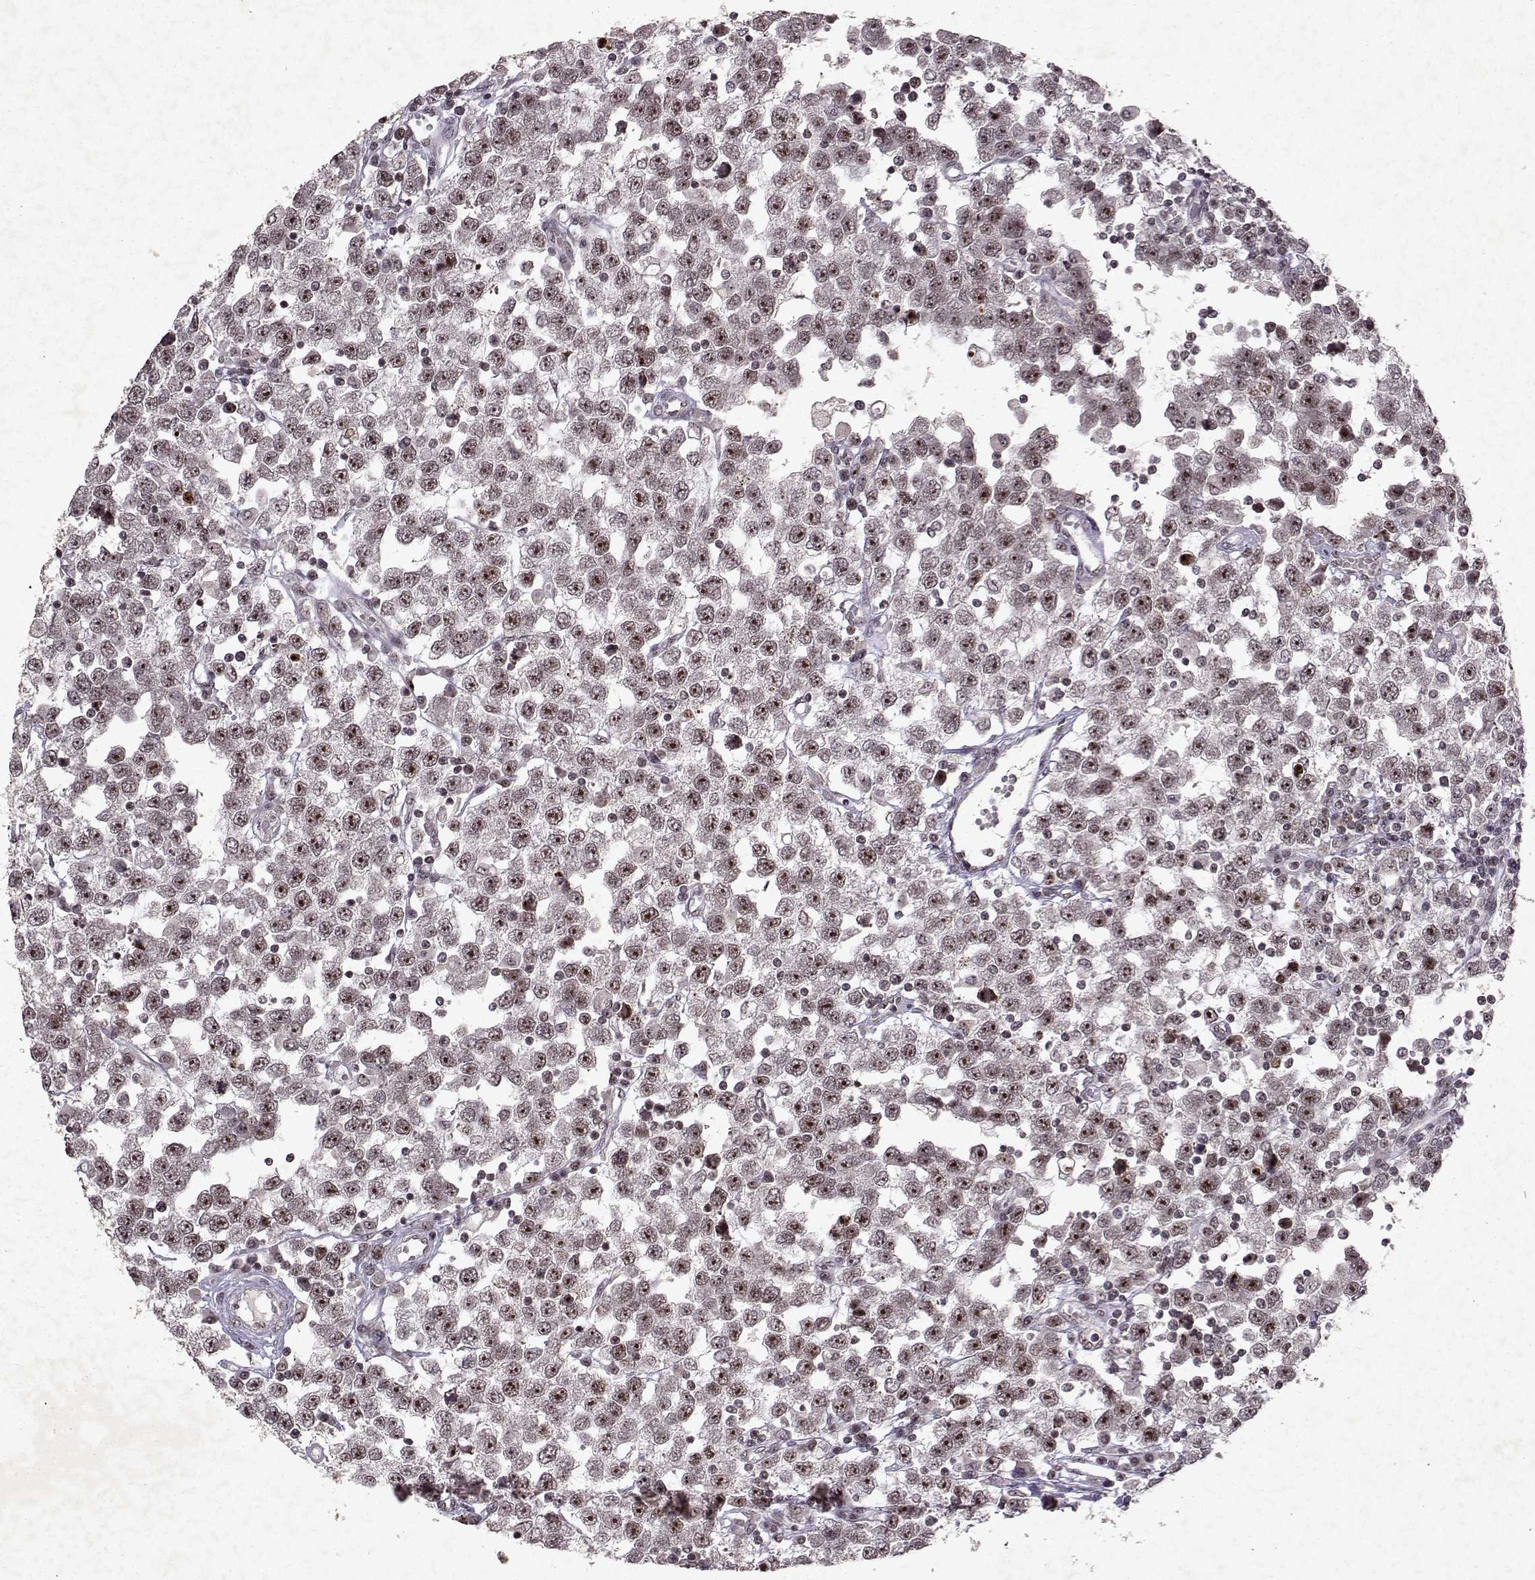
{"staining": {"intensity": "moderate", "quantity": "25%-75%", "location": "nuclear"}, "tissue": "testis cancer", "cell_type": "Tumor cells", "image_type": "cancer", "snomed": [{"axis": "morphology", "description": "Seminoma, NOS"}, {"axis": "topography", "description": "Testis"}], "caption": "Seminoma (testis) stained with a protein marker shows moderate staining in tumor cells.", "gene": "DDX56", "patient": {"sex": "male", "age": 34}}